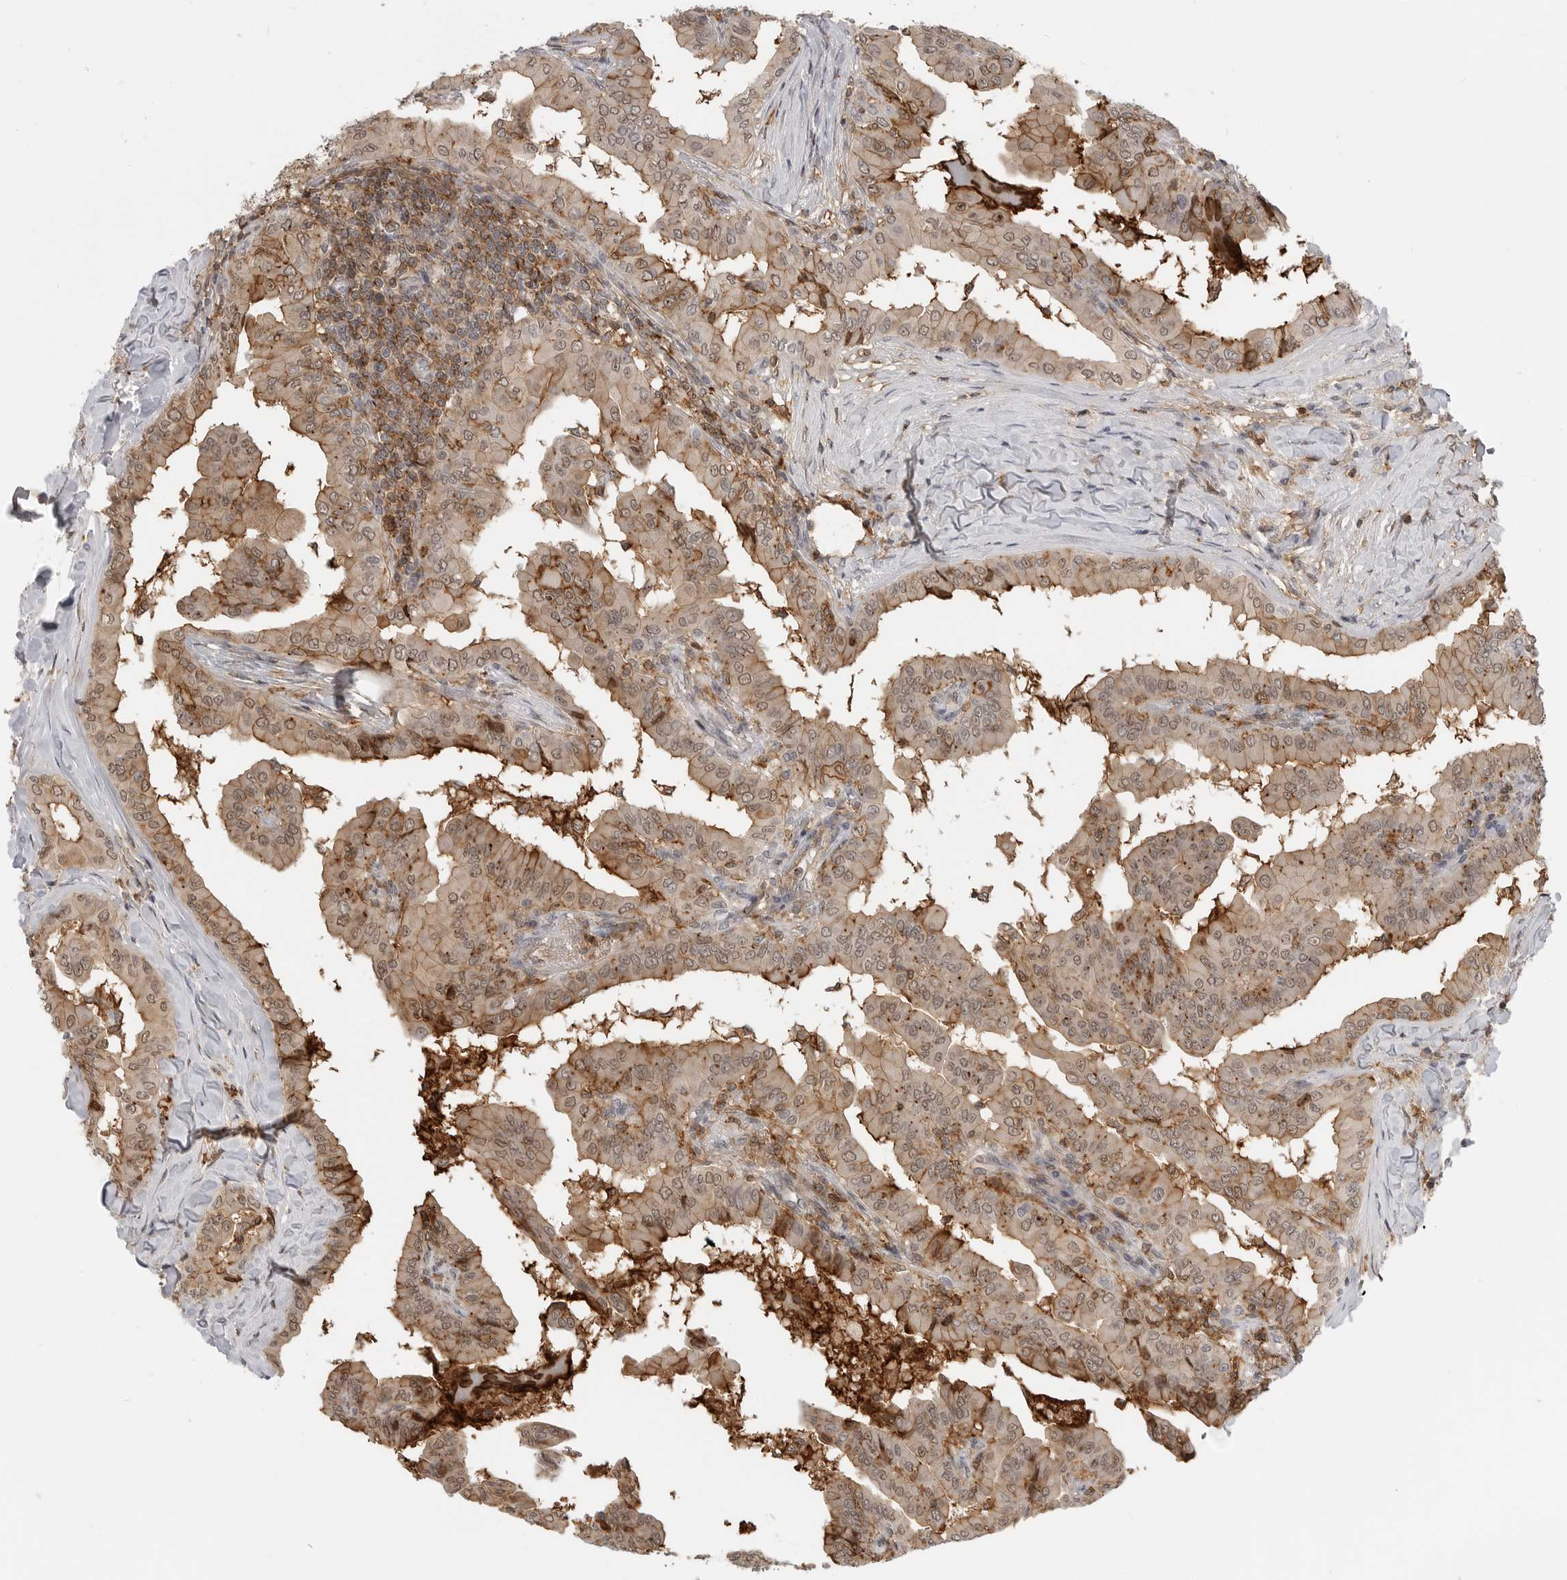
{"staining": {"intensity": "moderate", "quantity": ">75%", "location": "cytoplasmic/membranous,nuclear"}, "tissue": "thyroid cancer", "cell_type": "Tumor cells", "image_type": "cancer", "snomed": [{"axis": "morphology", "description": "Papillary adenocarcinoma, NOS"}, {"axis": "topography", "description": "Thyroid gland"}], "caption": "Brown immunohistochemical staining in human papillary adenocarcinoma (thyroid) demonstrates moderate cytoplasmic/membranous and nuclear staining in approximately >75% of tumor cells. Nuclei are stained in blue.", "gene": "ANXA11", "patient": {"sex": "male", "age": 33}}